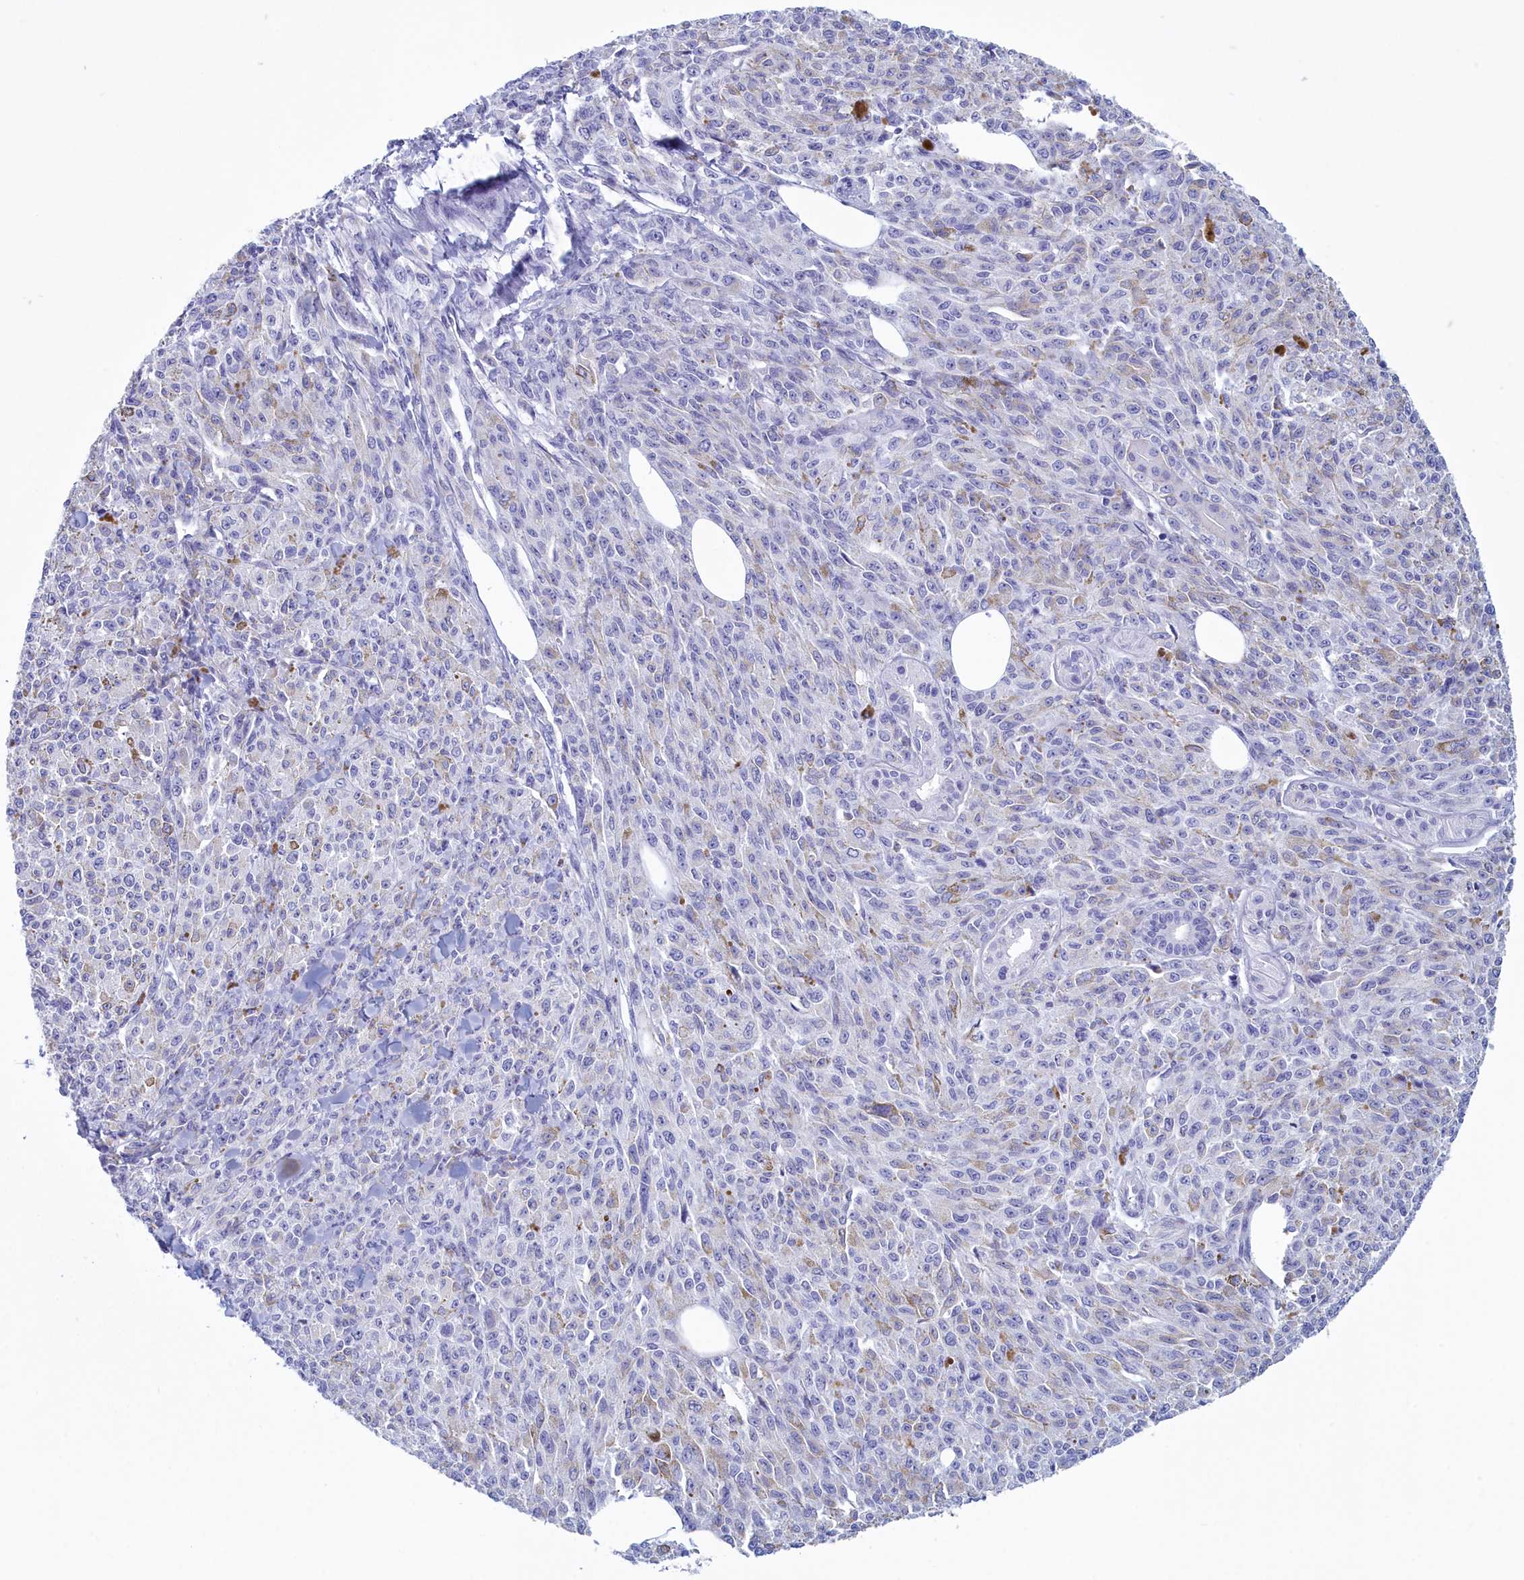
{"staining": {"intensity": "weak", "quantity": "<25%", "location": "cytoplasmic/membranous"}, "tissue": "melanoma", "cell_type": "Tumor cells", "image_type": "cancer", "snomed": [{"axis": "morphology", "description": "Malignant melanoma, NOS"}, {"axis": "topography", "description": "Skin"}], "caption": "DAB (3,3'-diaminobenzidine) immunohistochemical staining of human melanoma reveals no significant positivity in tumor cells. The staining was performed using DAB to visualize the protein expression in brown, while the nuclei were stained in blue with hematoxylin (Magnification: 20x).", "gene": "TMEM97", "patient": {"sex": "female", "age": 52}}